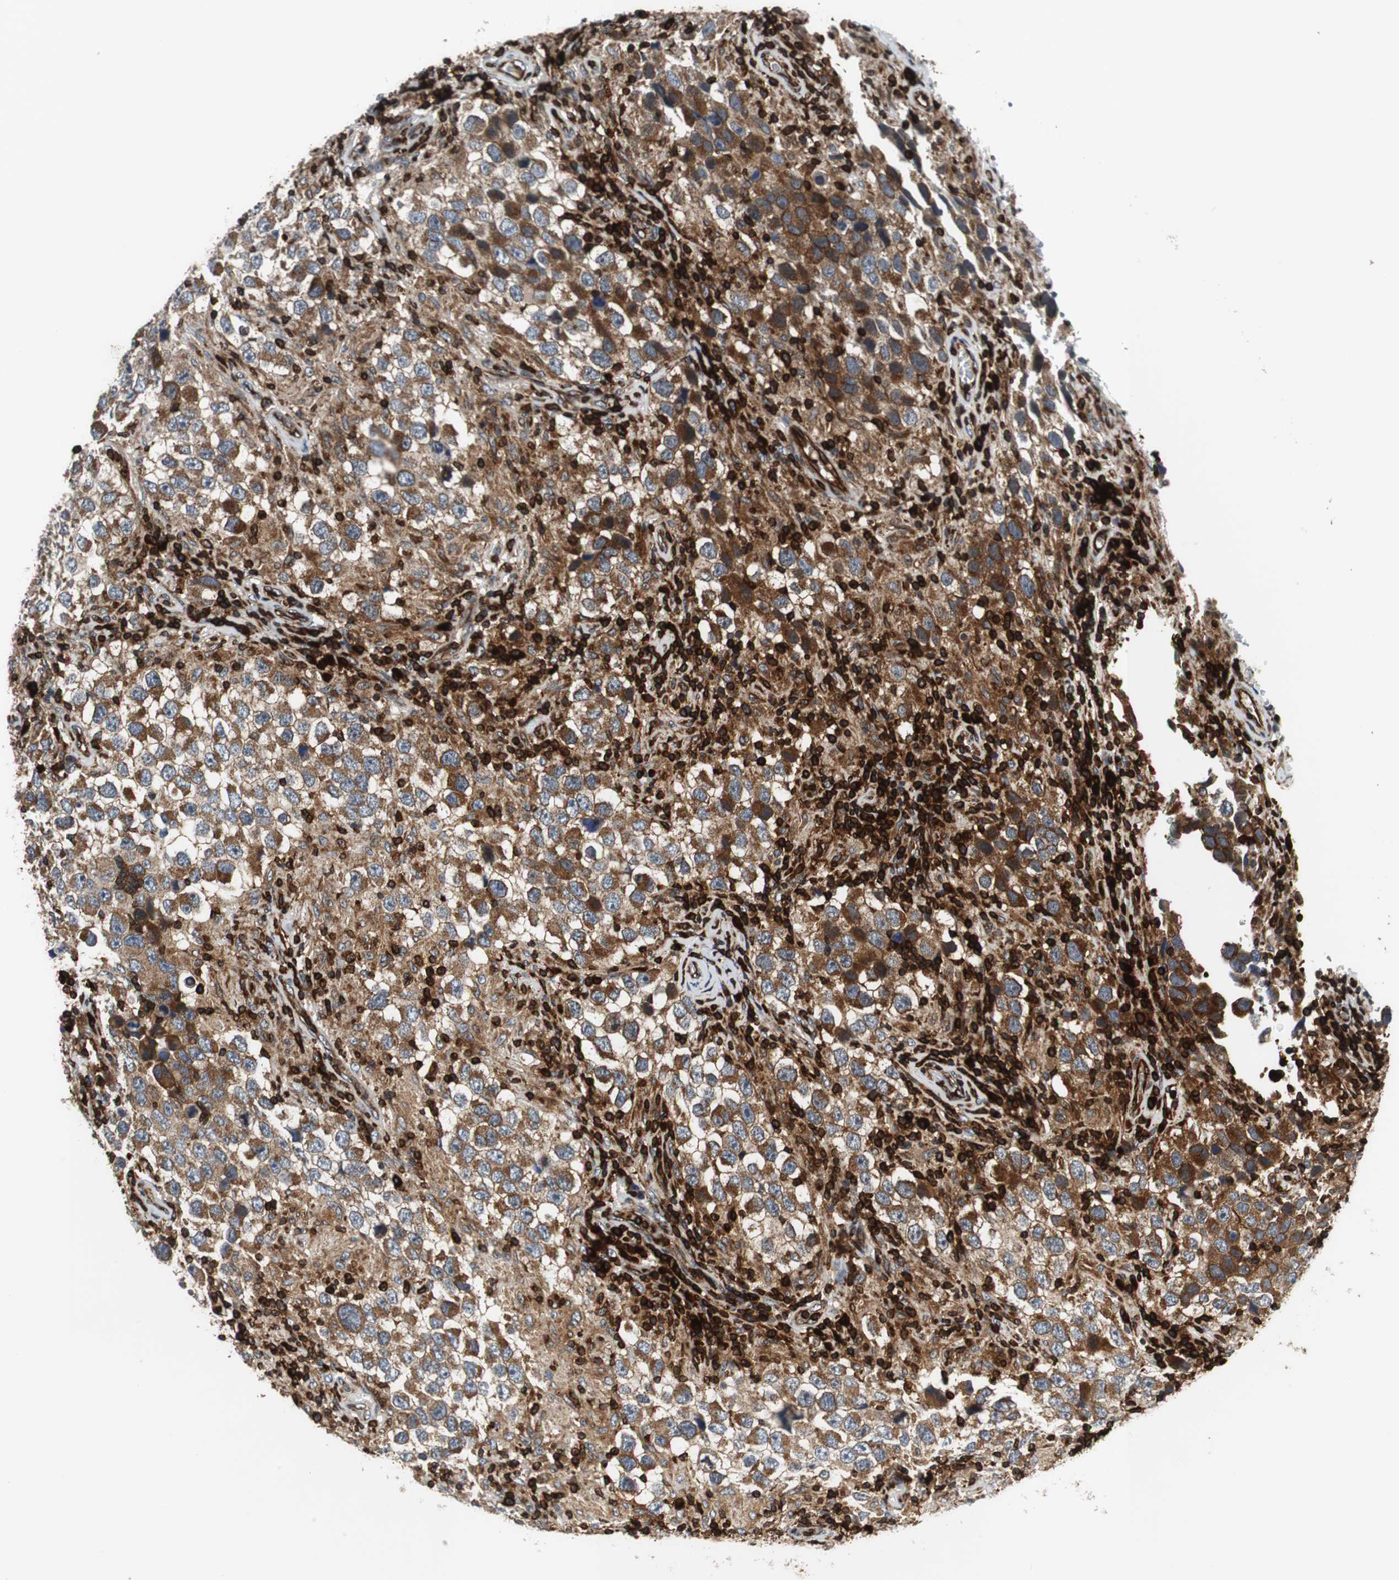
{"staining": {"intensity": "moderate", "quantity": ">75%", "location": "cytoplasmic/membranous"}, "tissue": "testis cancer", "cell_type": "Tumor cells", "image_type": "cancer", "snomed": [{"axis": "morphology", "description": "Carcinoma, Embryonal, NOS"}, {"axis": "topography", "description": "Testis"}], "caption": "High-power microscopy captured an immunohistochemistry micrograph of embryonal carcinoma (testis), revealing moderate cytoplasmic/membranous staining in approximately >75% of tumor cells. Ihc stains the protein in brown and the nuclei are stained blue.", "gene": "TUBA4A", "patient": {"sex": "male", "age": 21}}